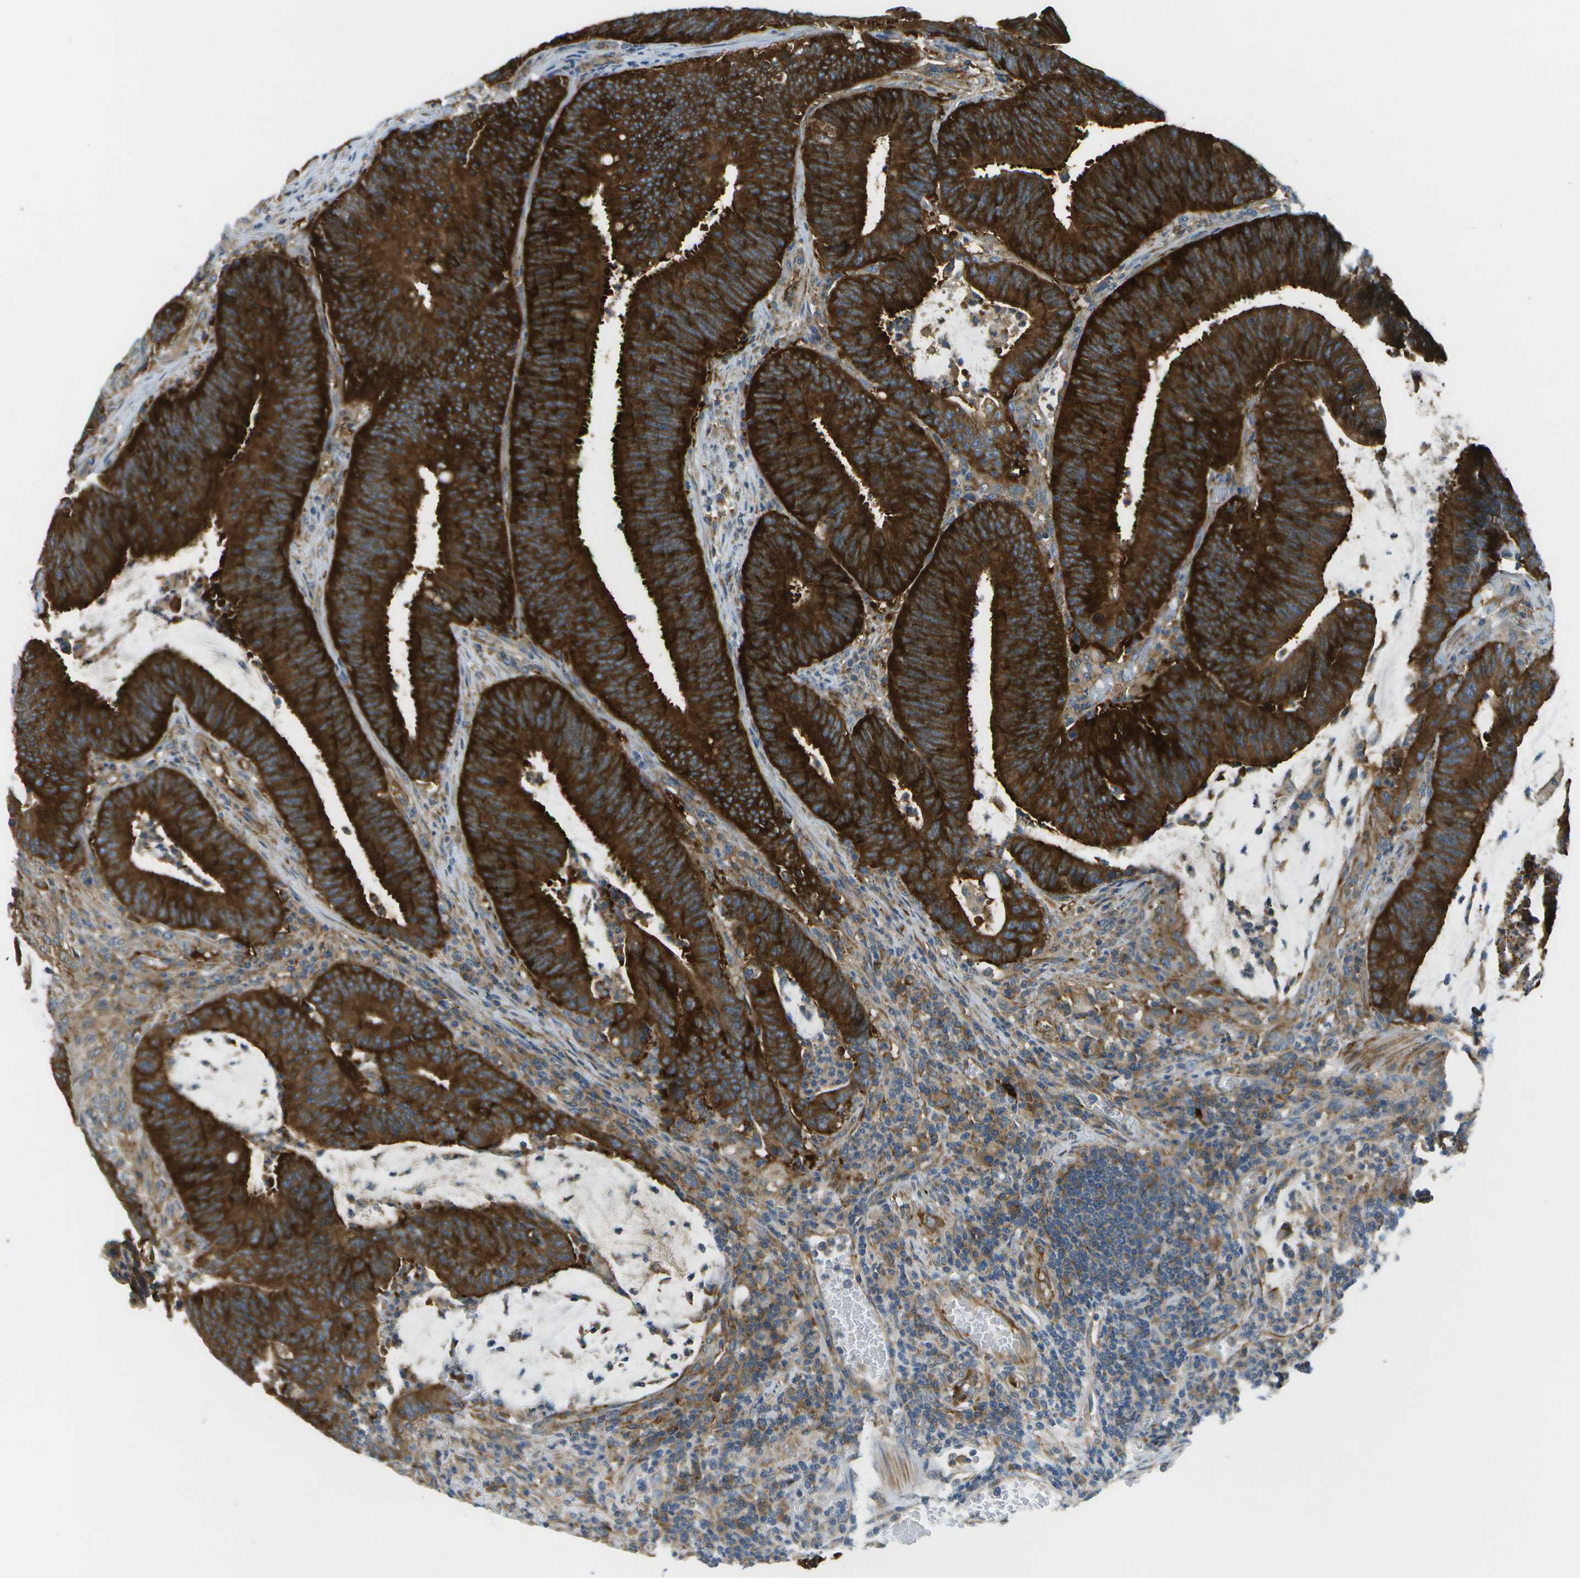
{"staining": {"intensity": "strong", "quantity": ">75%", "location": "cytoplasmic/membranous"}, "tissue": "colorectal cancer", "cell_type": "Tumor cells", "image_type": "cancer", "snomed": [{"axis": "morphology", "description": "Normal tissue, NOS"}, {"axis": "morphology", "description": "Adenocarcinoma, NOS"}, {"axis": "topography", "description": "Rectum"}], "caption": "Immunohistochemistry histopathology image of neoplastic tissue: colorectal adenocarcinoma stained using immunohistochemistry (IHC) reveals high levels of strong protein expression localized specifically in the cytoplasmic/membranous of tumor cells, appearing as a cytoplasmic/membranous brown color.", "gene": "WNK2", "patient": {"sex": "female", "age": 66}}